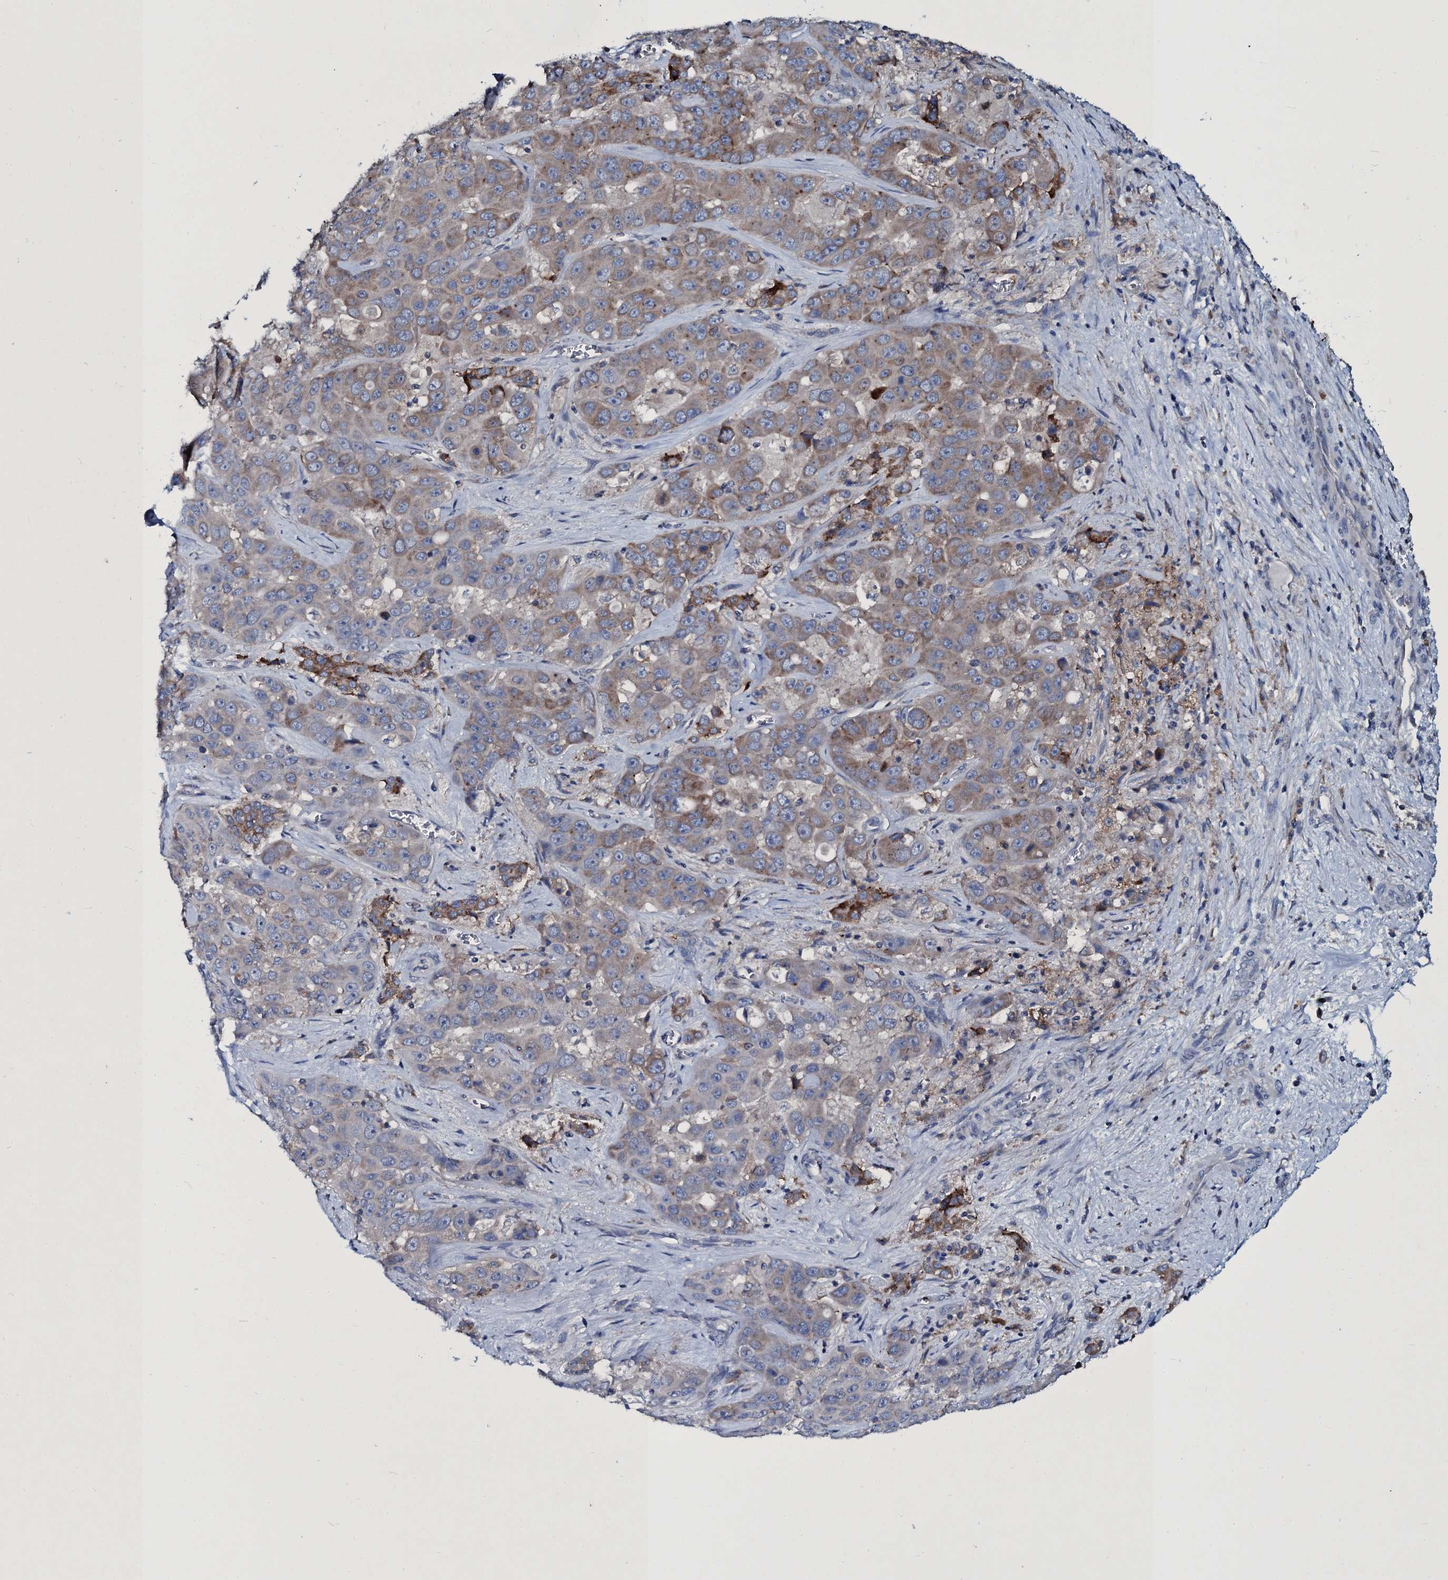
{"staining": {"intensity": "weak", "quantity": "25%-75%", "location": "cytoplasmic/membranous"}, "tissue": "liver cancer", "cell_type": "Tumor cells", "image_type": "cancer", "snomed": [{"axis": "morphology", "description": "Cholangiocarcinoma"}, {"axis": "topography", "description": "Liver"}], "caption": "Protein staining displays weak cytoplasmic/membranous staining in approximately 25%-75% of tumor cells in cholangiocarcinoma (liver).", "gene": "TPGS2", "patient": {"sex": "female", "age": 52}}